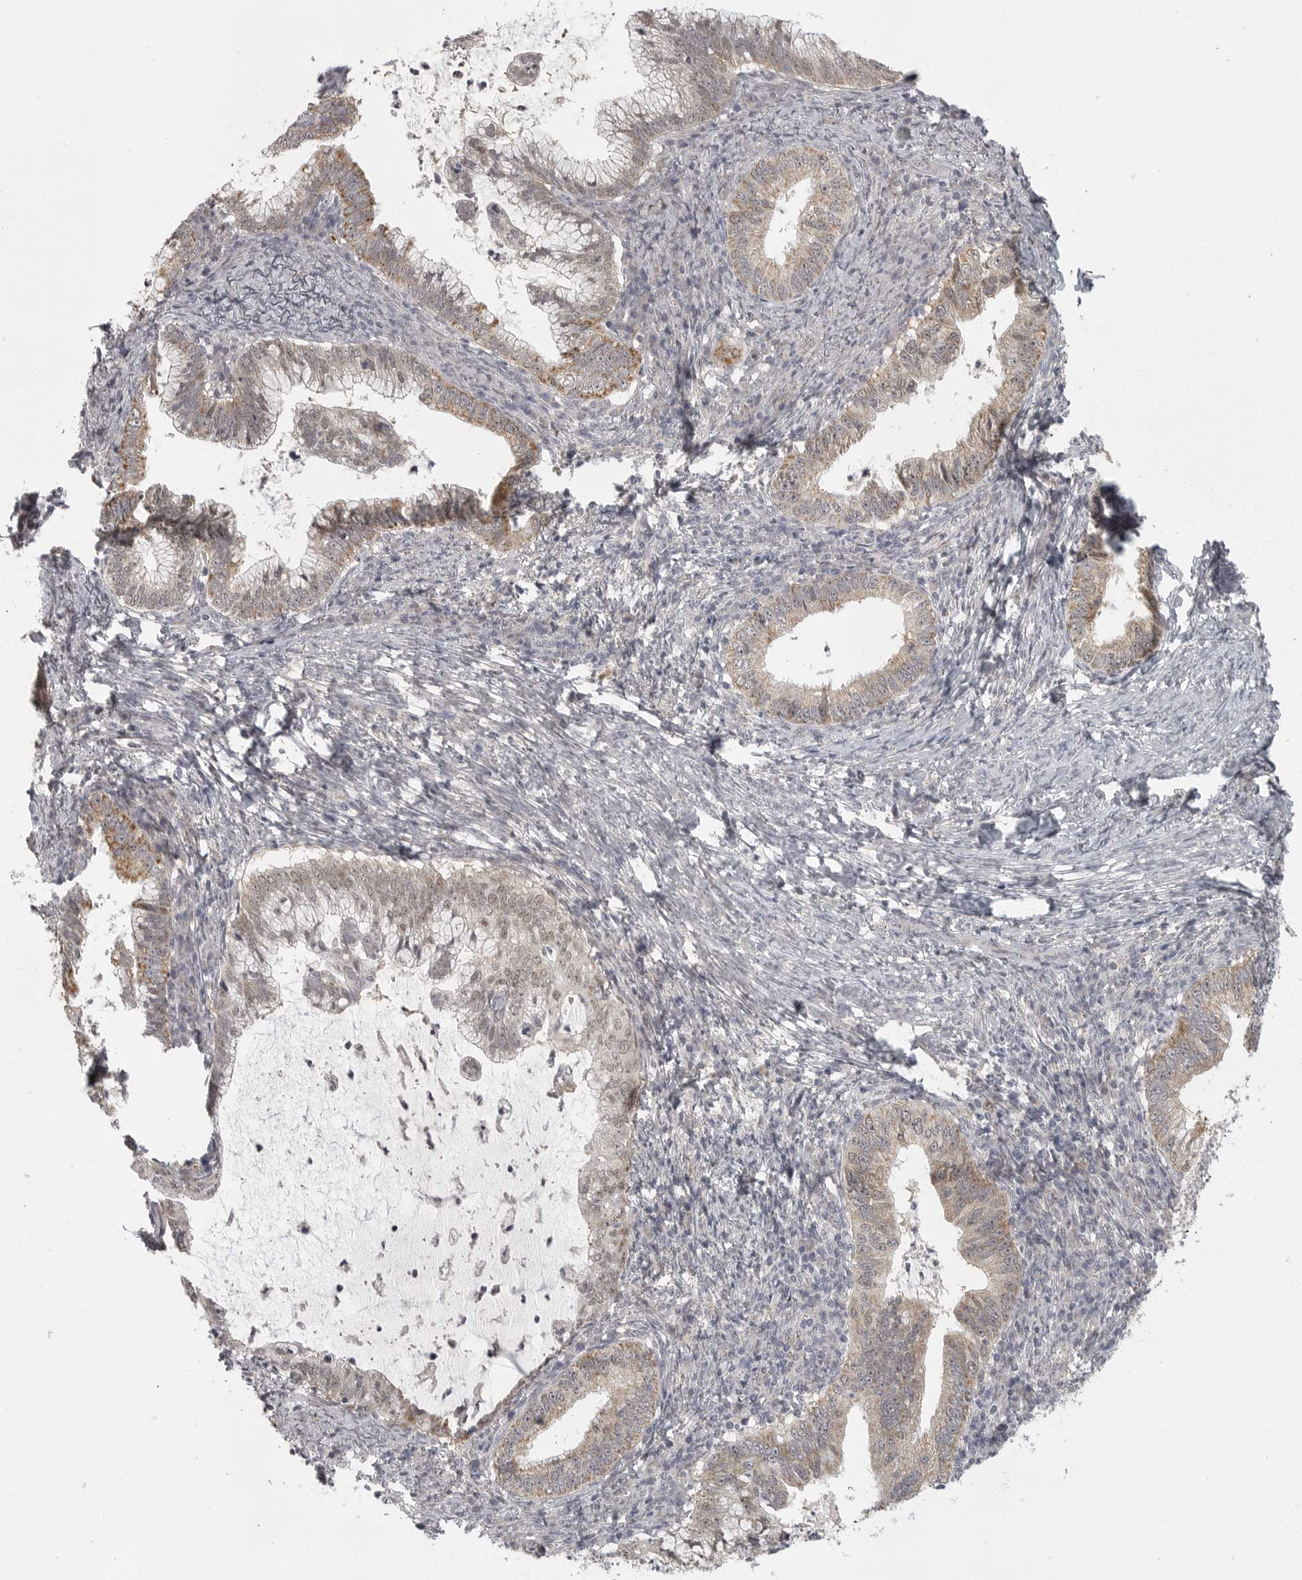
{"staining": {"intensity": "weak", "quantity": ">75%", "location": "cytoplasmic/membranous,nuclear"}, "tissue": "cervical cancer", "cell_type": "Tumor cells", "image_type": "cancer", "snomed": [{"axis": "morphology", "description": "Adenocarcinoma, NOS"}, {"axis": "topography", "description": "Cervix"}], "caption": "A brown stain shows weak cytoplasmic/membranous and nuclear expression of a protein in human cervical adenocarcinoma tumor cells.", "gene": "POLE2", "patient": {"sex": "female", "age": 36}}